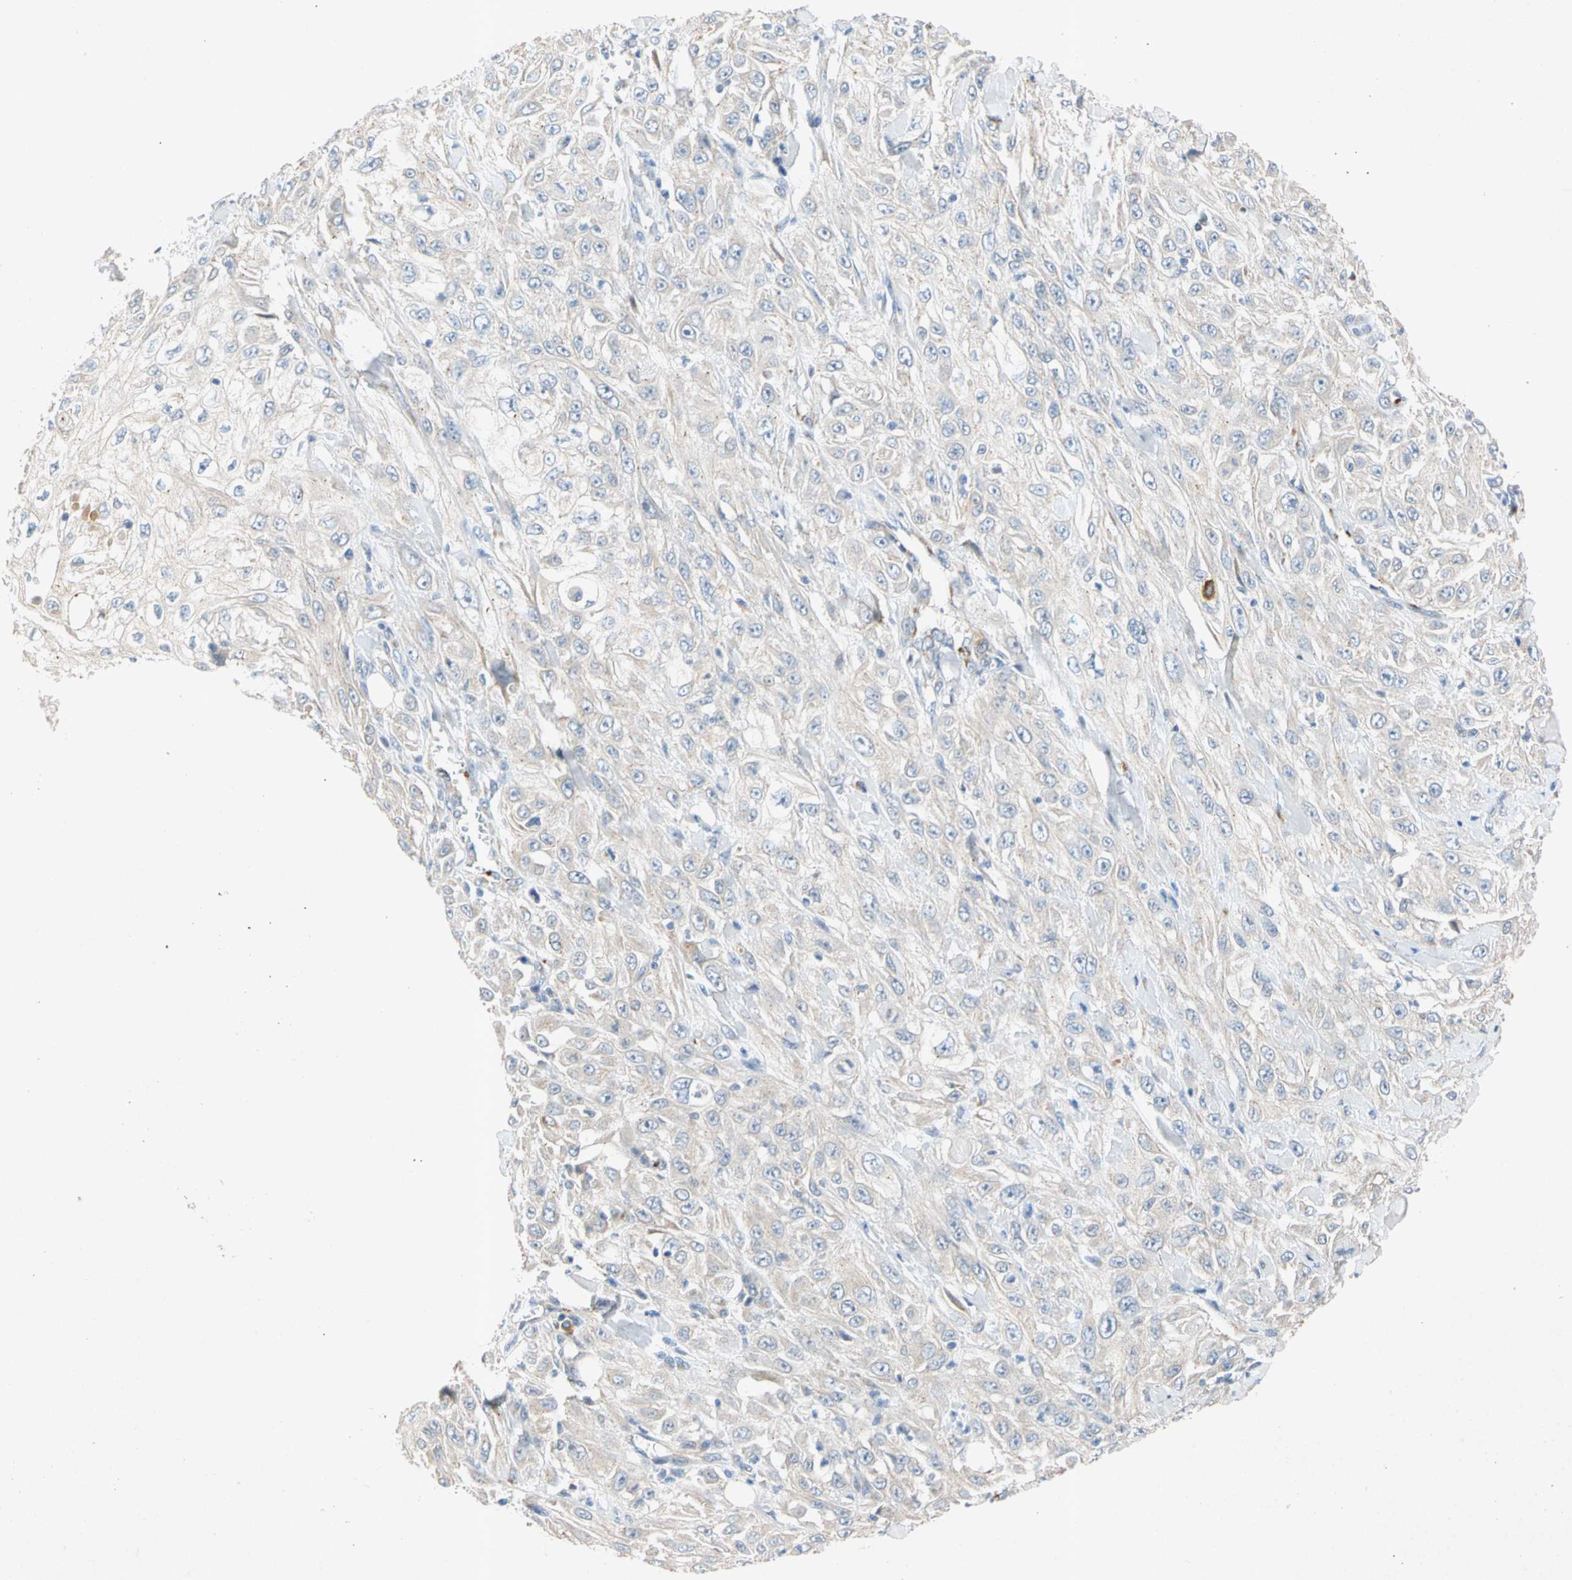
{"staining": {"intensity": "negative", "quantity": "none", "location": "none"}, "tissue": "skin cancer", "cell_type": "Tumor cells", "image_type": "cancer", "snomed": [{"axis": "morphology", "description": "Squamous cell carcinoma, NOS"}, {"axis": "morphology", "description": "Squamous cell carcinoma, metastatic, NOS"}, {"axis": "topography", "description": "Skin"}, {"axis": "topography", "description": "Lymph node"}], "caption": "DAB immunohistochemical staining of human skin metastatic squamous cell carcinoma exhibits no significant positivity in tumor cells.", "gene": "GASK1B", "patient": {"sex": "male", "age": 75}}